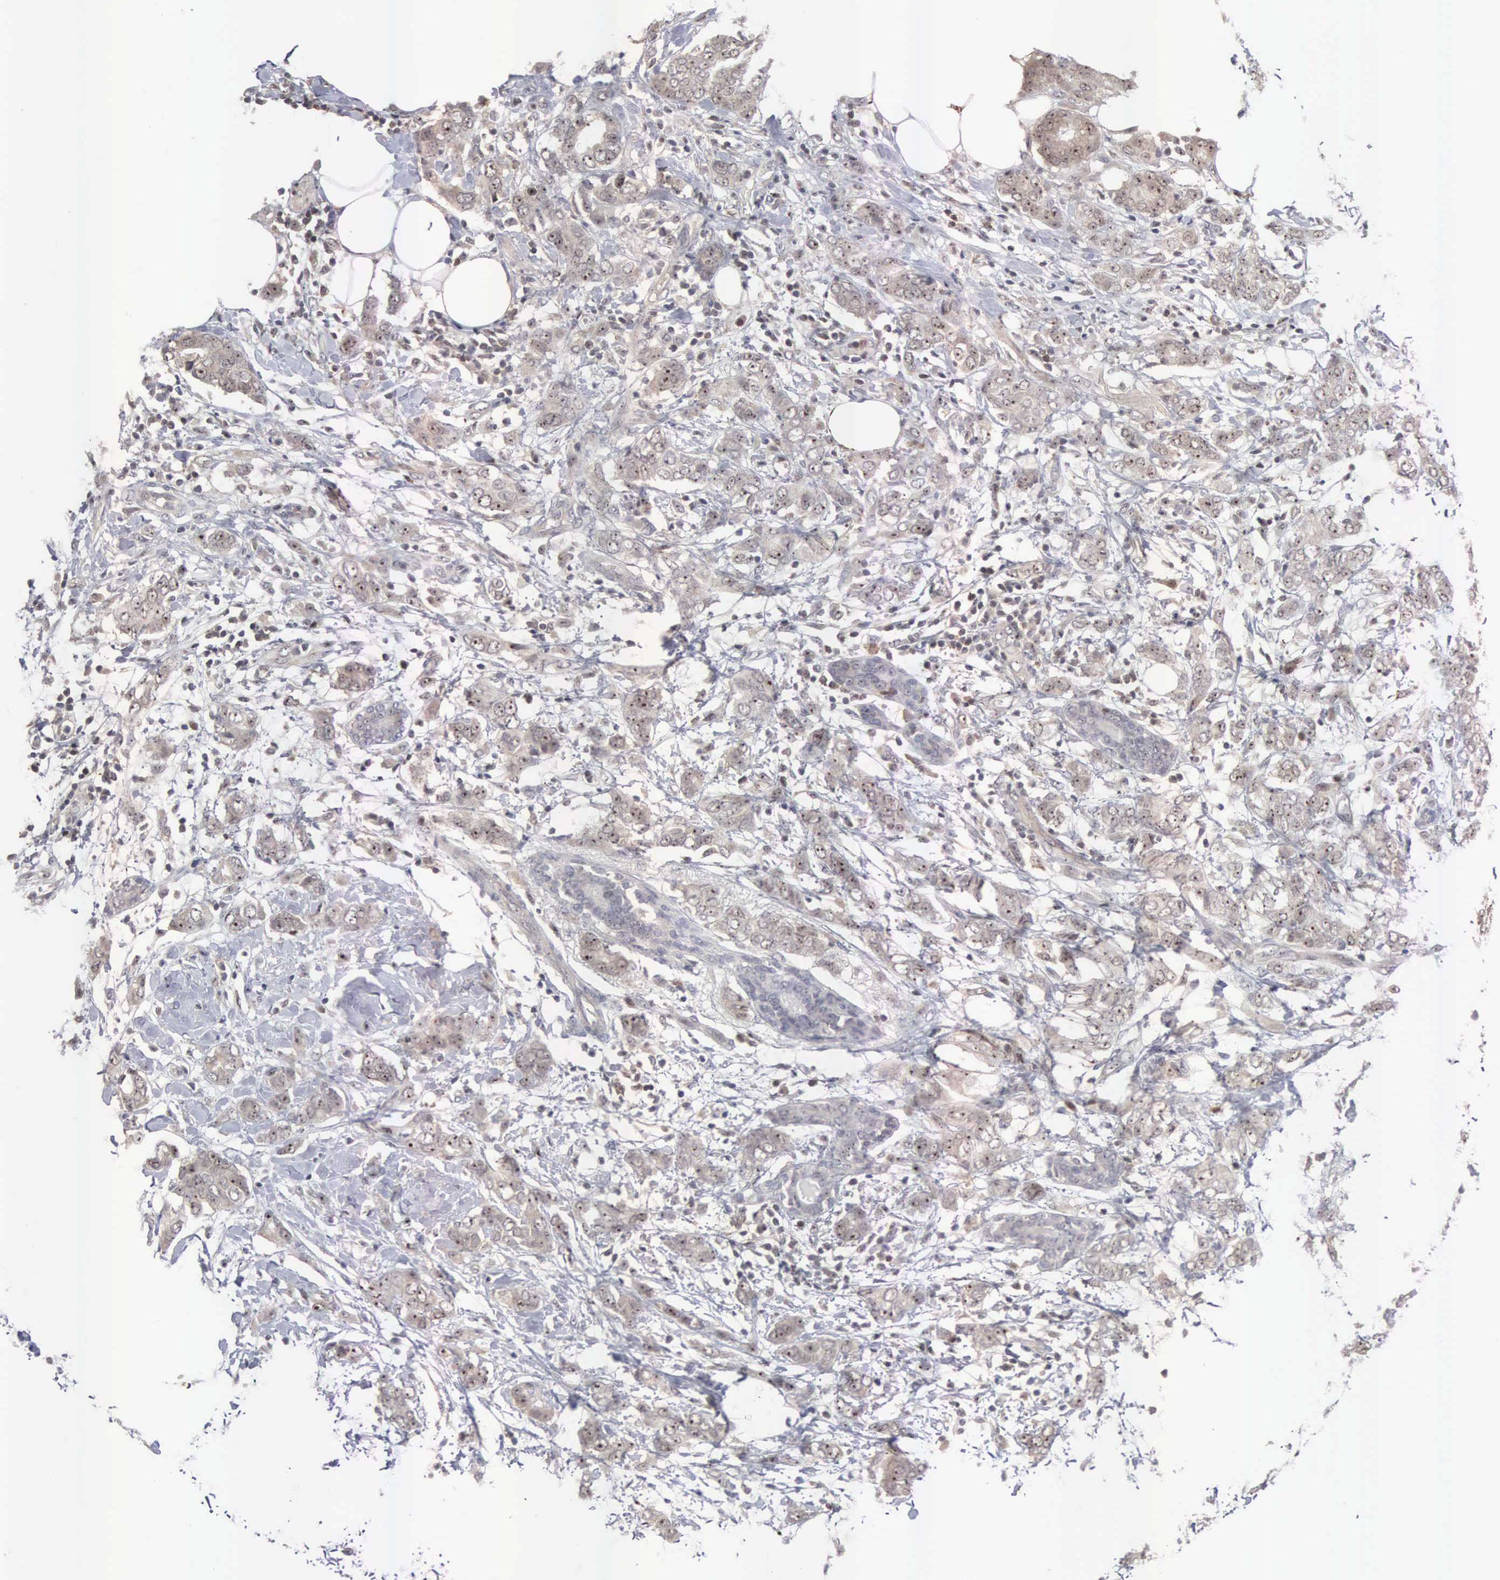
{"staining": {"intensity": "weak", "quantity": "25%-75%", "location": "cytoplasmic/membranous"}, "tissue": "breast cancer", "cell_type": "Tumor cells", "image_type": "cancer", "snomed": [{"axis": "morphology", "description": "Duct carcinoma"}, {"axis": "topography", "description": "Breast"}], "caption": "Protein expression by immunohistochemistry shows weak cytoplasmic/membranous positivity in approximately 25%-75% of tumor cells in invasive ductal carcinoma (breast).", "gene": "ACOT4", "patient": {"sex": "female", "age": 53}}